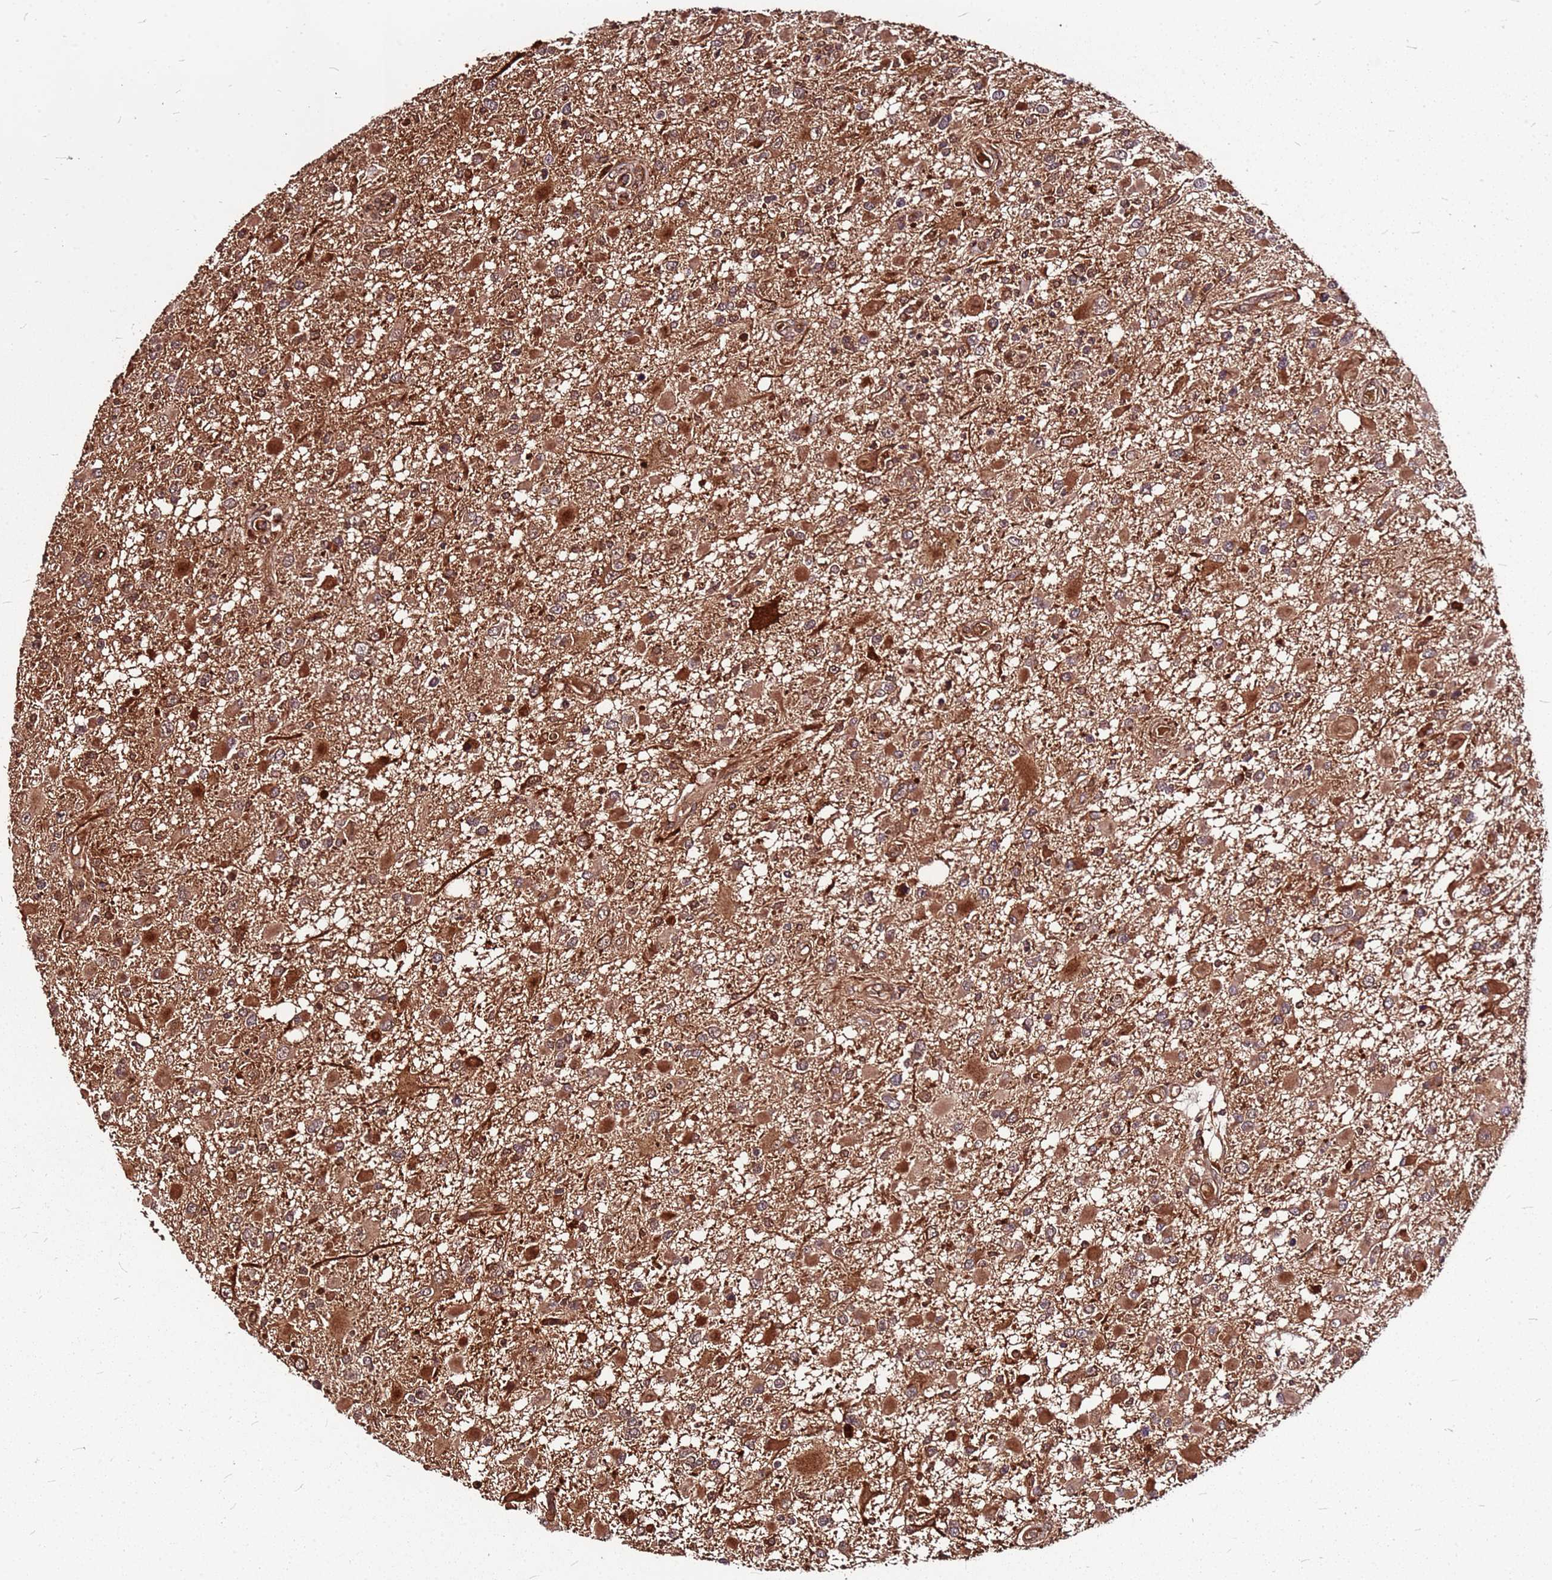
{"staining": {"intensity": "moderate", "quantity": ">75%", "location": "cytoplasmic/membranous"}, "tissue": "glioma", "cell_type": "Tumor cells", "image_type": "cancer", "snomed": [{"axis": "morphology", "description": "Glioma, malignant, High grade"}, {"axis": "topography", "description": "Brain"}], "caption": "Human malignant glioma (high-grade) stained with a protein marker demonstrates moderate staining in tumor cells.", "gene": "LYPLAL1", "patient": {"sex": "male", "age": 53}}